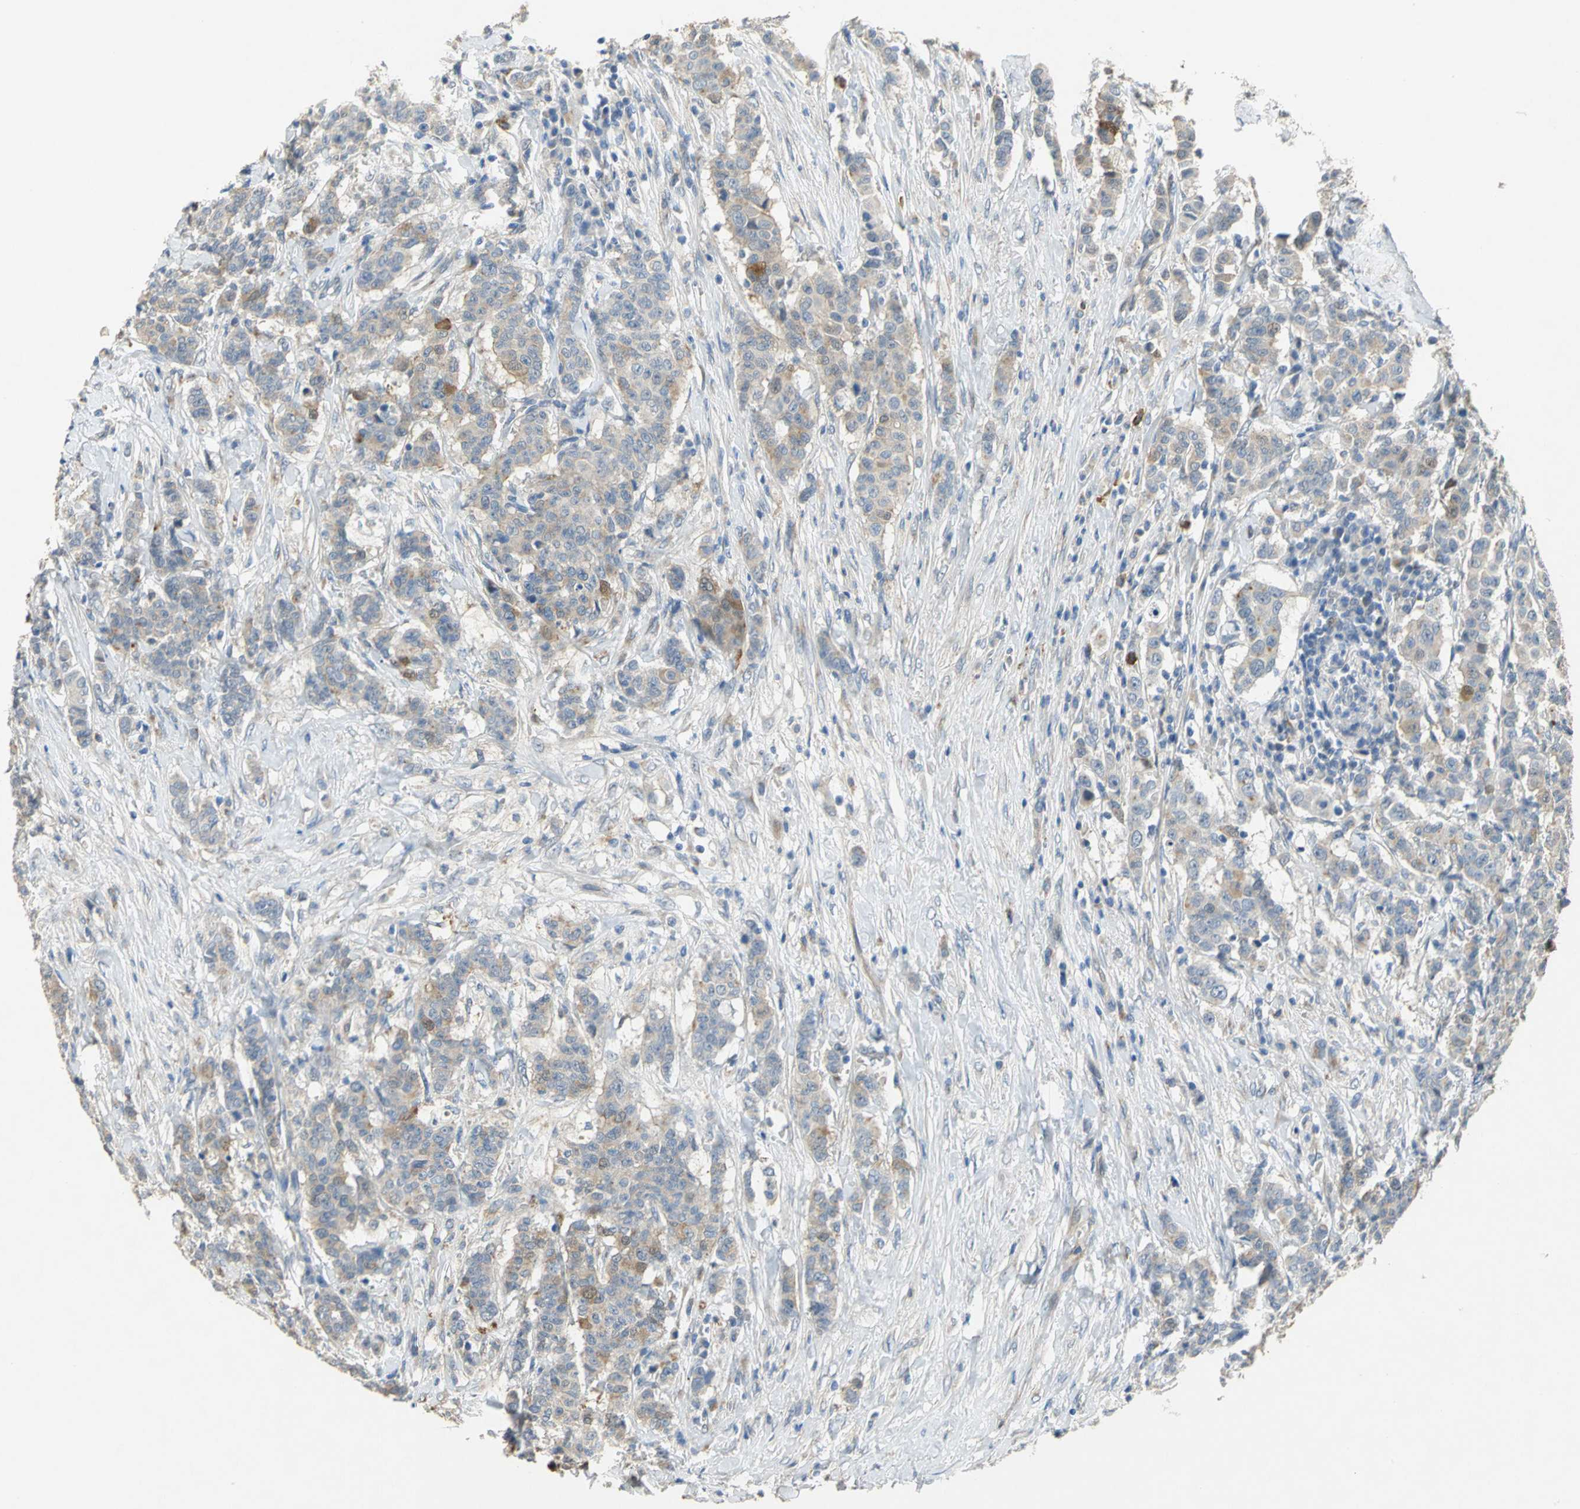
{"staining": {"intensity": "weak", "quantity": "25%-75%", "location": "cytoplasmic/membranous"}, "tissue": "breast cancer", "cell_type": "Tumor cells", "image_type": "cancer", "snomed": [{"axis": "morphology", "description": "Duct carcinoma"}, {"axis": "topography", "description": "Breast"}], "caption": "Immunohistochemical staining of human breast cancer (intraductal carcinoma) reveals low levels of weak cytoplasmic/membranous expression in approximately 25%-75% of tumor cells. (IHC, brightfield microscopy, high magnification).", "gene": "IL17RB", "patient": {"sex": "female", "age": 40}}